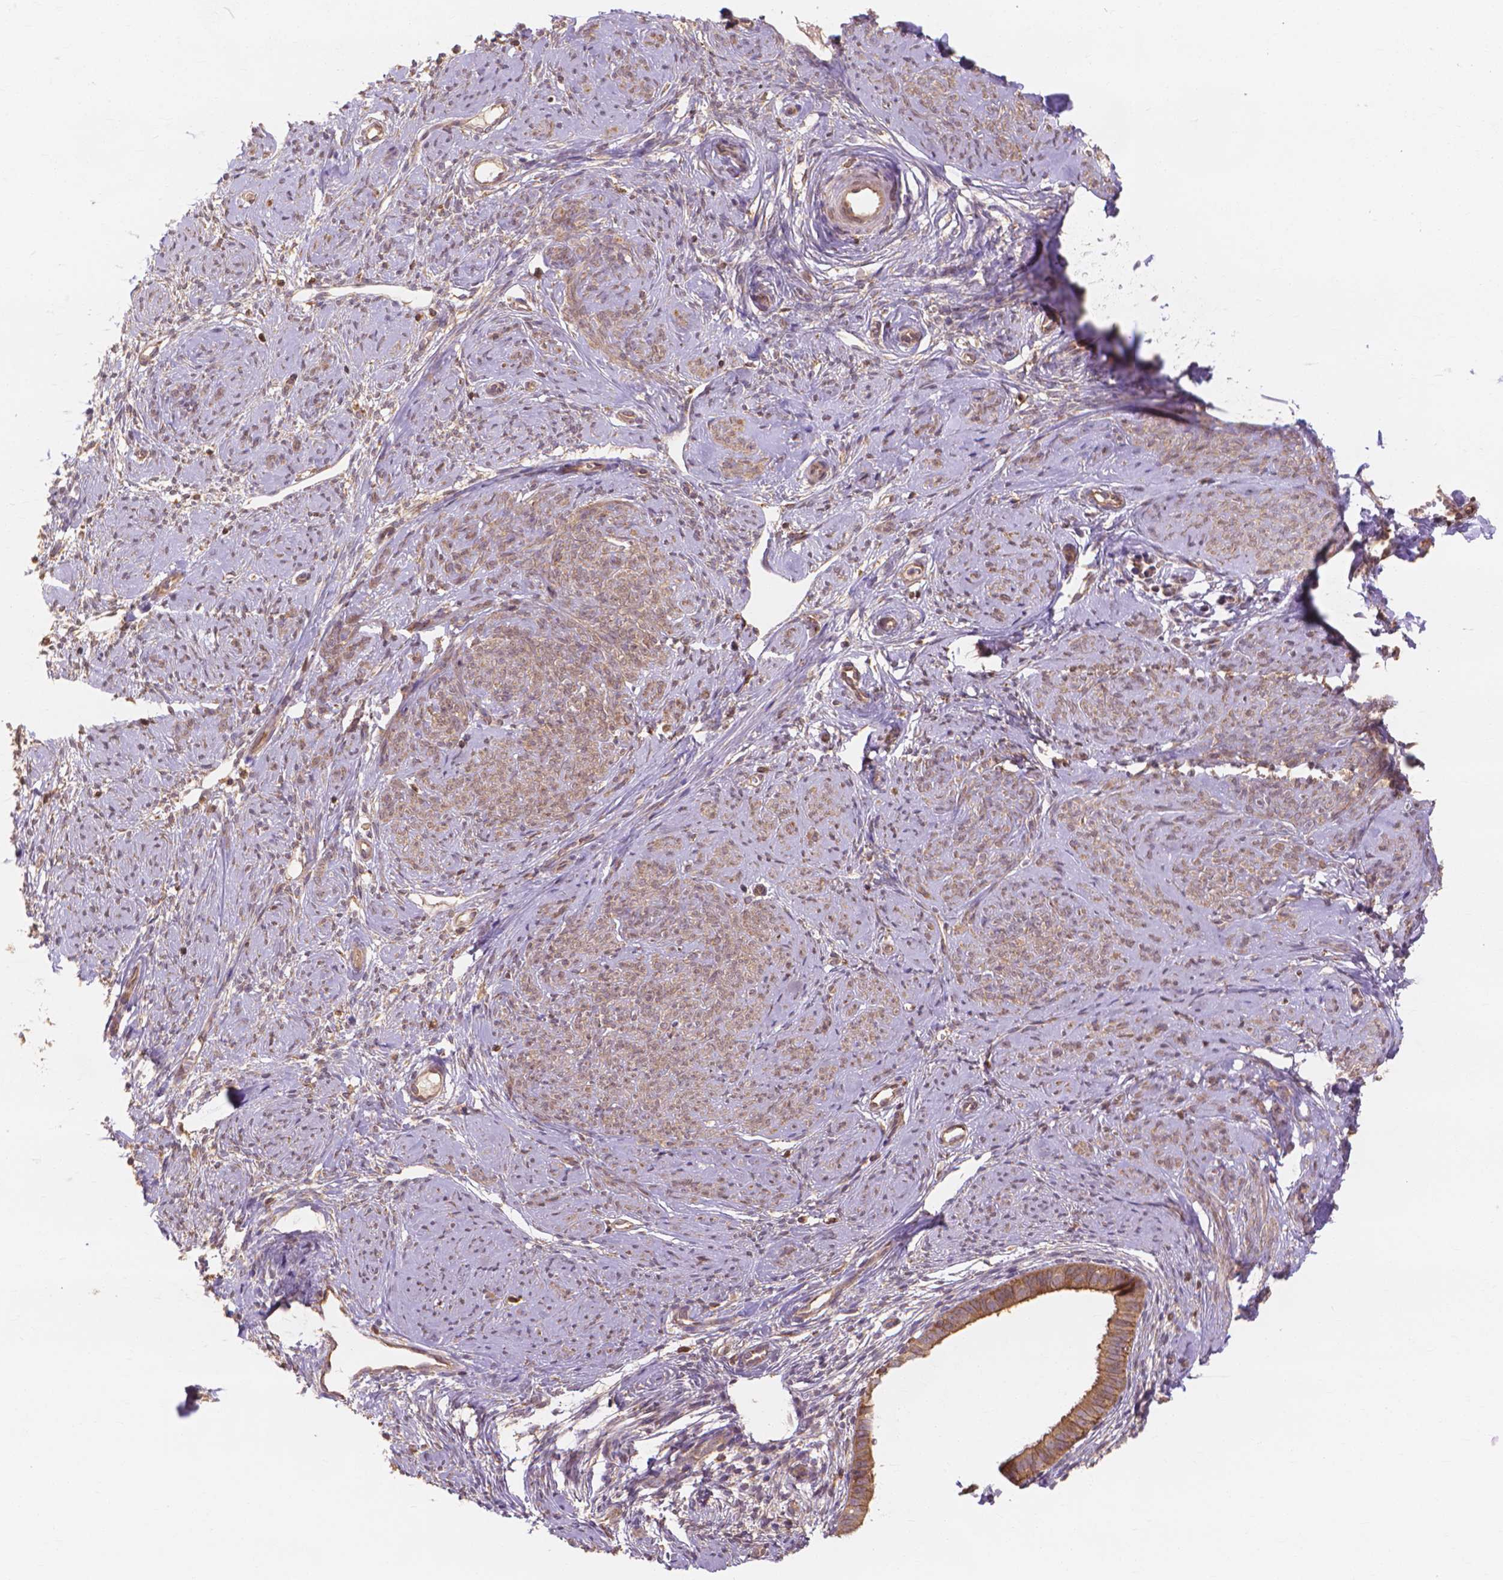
{"staining": {"intensity": "moderate", "quantity": ">75%", "location": "cytoplasmic/membranous"}, "tissue": "smooth muscle", "cell_type": "Smooth muscle cells", "image_type": "normal", "snomed": [{"axis": "morphology", "description": "Normal tissue, NOS"}, {"axis": "topography", "description": "Smooth muscle"}], "caption": "A photomicrograph showing moderate cytoplasmic/membranous positivity in about >75% of smooth muscle cells in benign smooth muscle, as visualized by brown immunohistochemical staining.", "gene": "TAB2", "patient": {"sex": "female", "age": 48}}